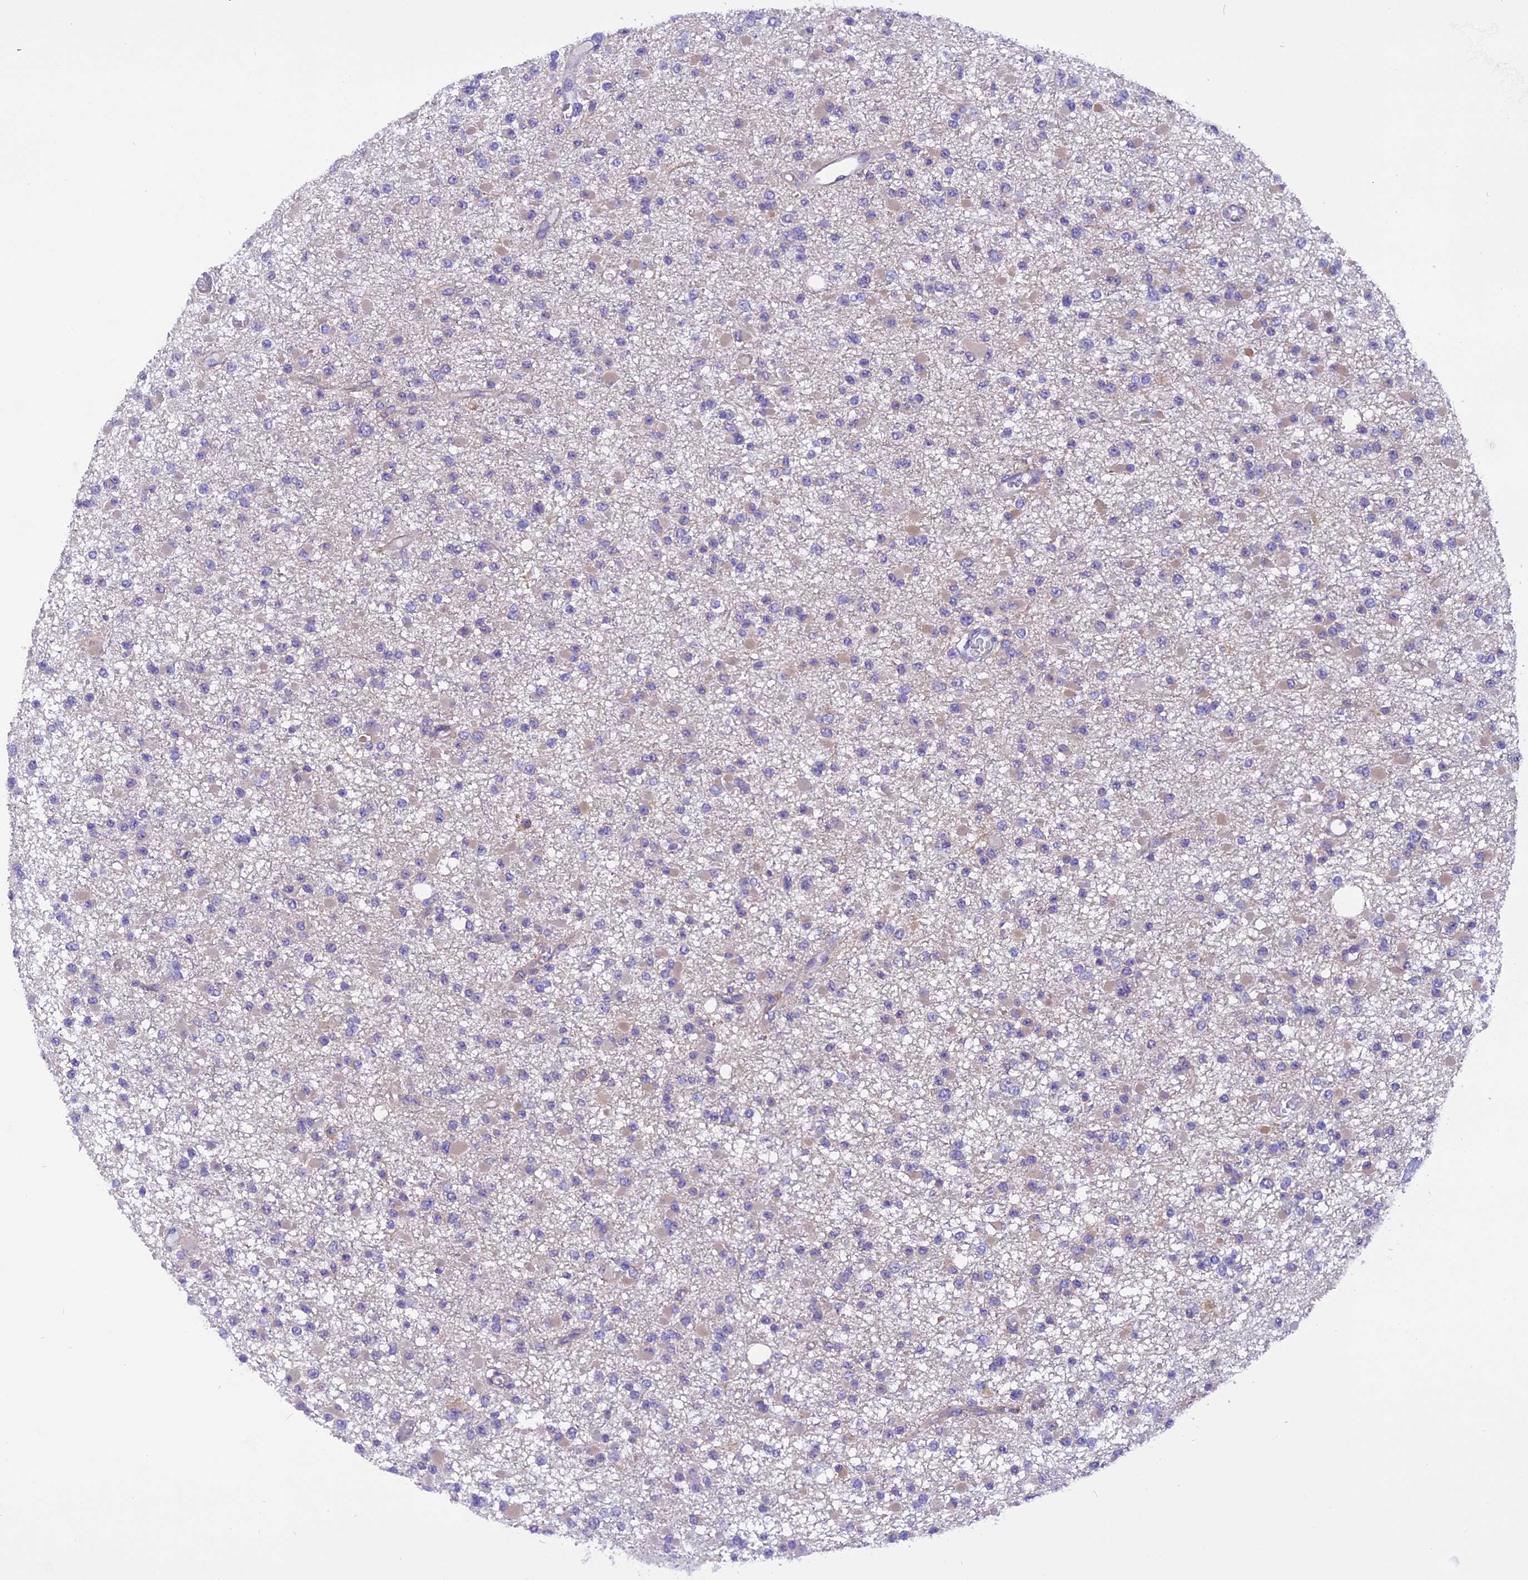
{"staining": {"intensity": "weak", "quantity": "<25%", "location": "cytoplasmic/membranous"}, "tissue": "glioma", "cell_type": "Tumor cells", "image_type": "cancer", "snomed": [{"axis": "morphology", "description": "Glioma, malignant, Low grade"}, {"axis": "topography", "description": "Brain"}], "caption": "Immunohistochemistry micrograph of neoplastic tissue: glioma stained with DAB (3,3'-diaminobenzidine) shows no significant protein expression in tumor cells. (DAB (3,3'-diaminobenzidine) immunohistochemistry (IHC), high magnification).", "gene": "TRIM3", "patient": {"sex": "female", "age": 22}}